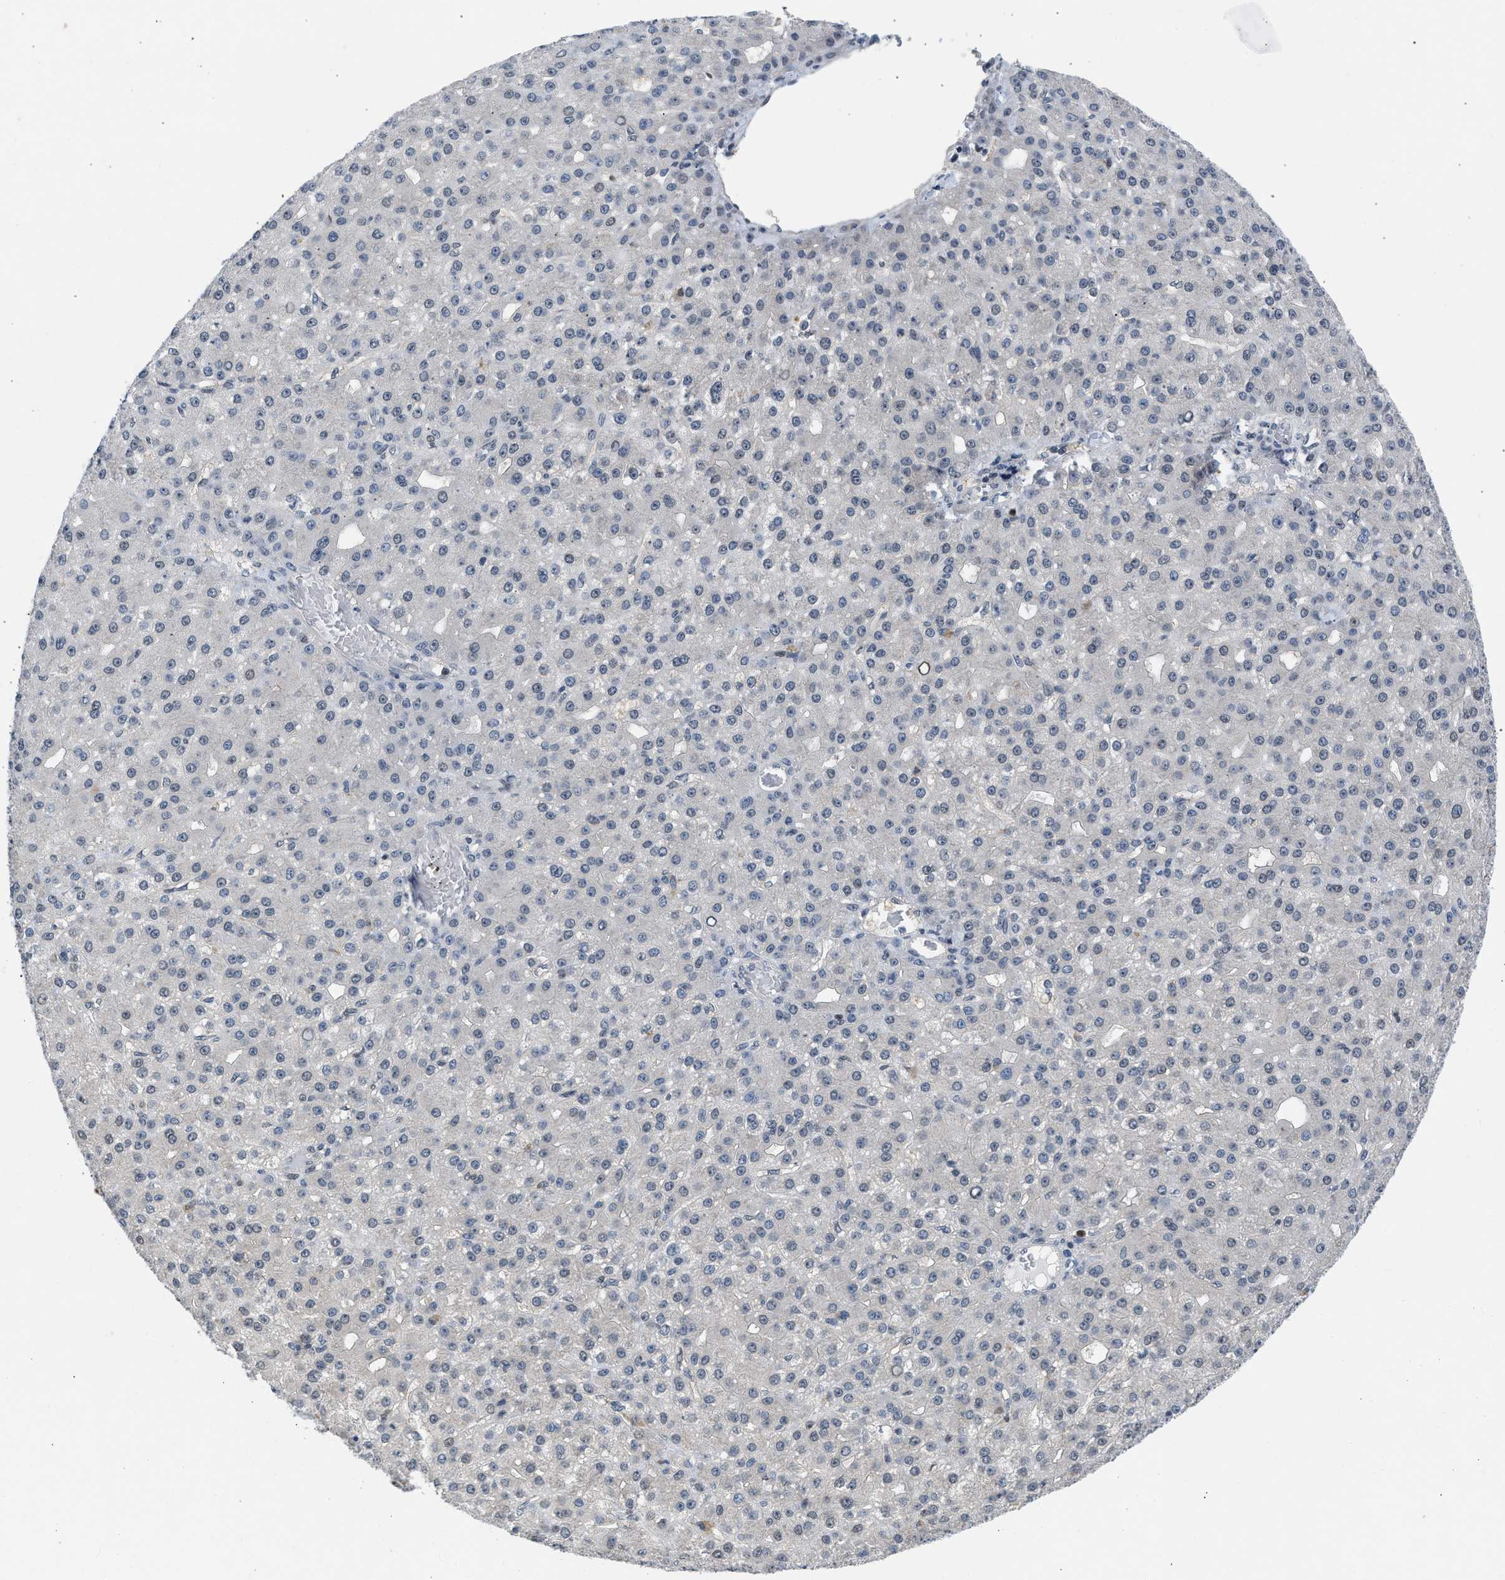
{"staining": {"intensity": "negative", "quantity": "none", "location": "none"}, "tissue": "liver cancer", "cell_type": "Tumor cells", "image_type": "cancer", "snomed": [{"axis": "morphology", "description": "Carcinoma, Hepatocellular, NOS"}, {"axis": "topography", "description": "Liver"}], "caption": "Immunohistochemistry (IHC) of liver hepatocellular carcinoma demonstrates no expression in tumor cells.", "gene": "OLIG3", "patient": {"sex": "male", "age": 67}}